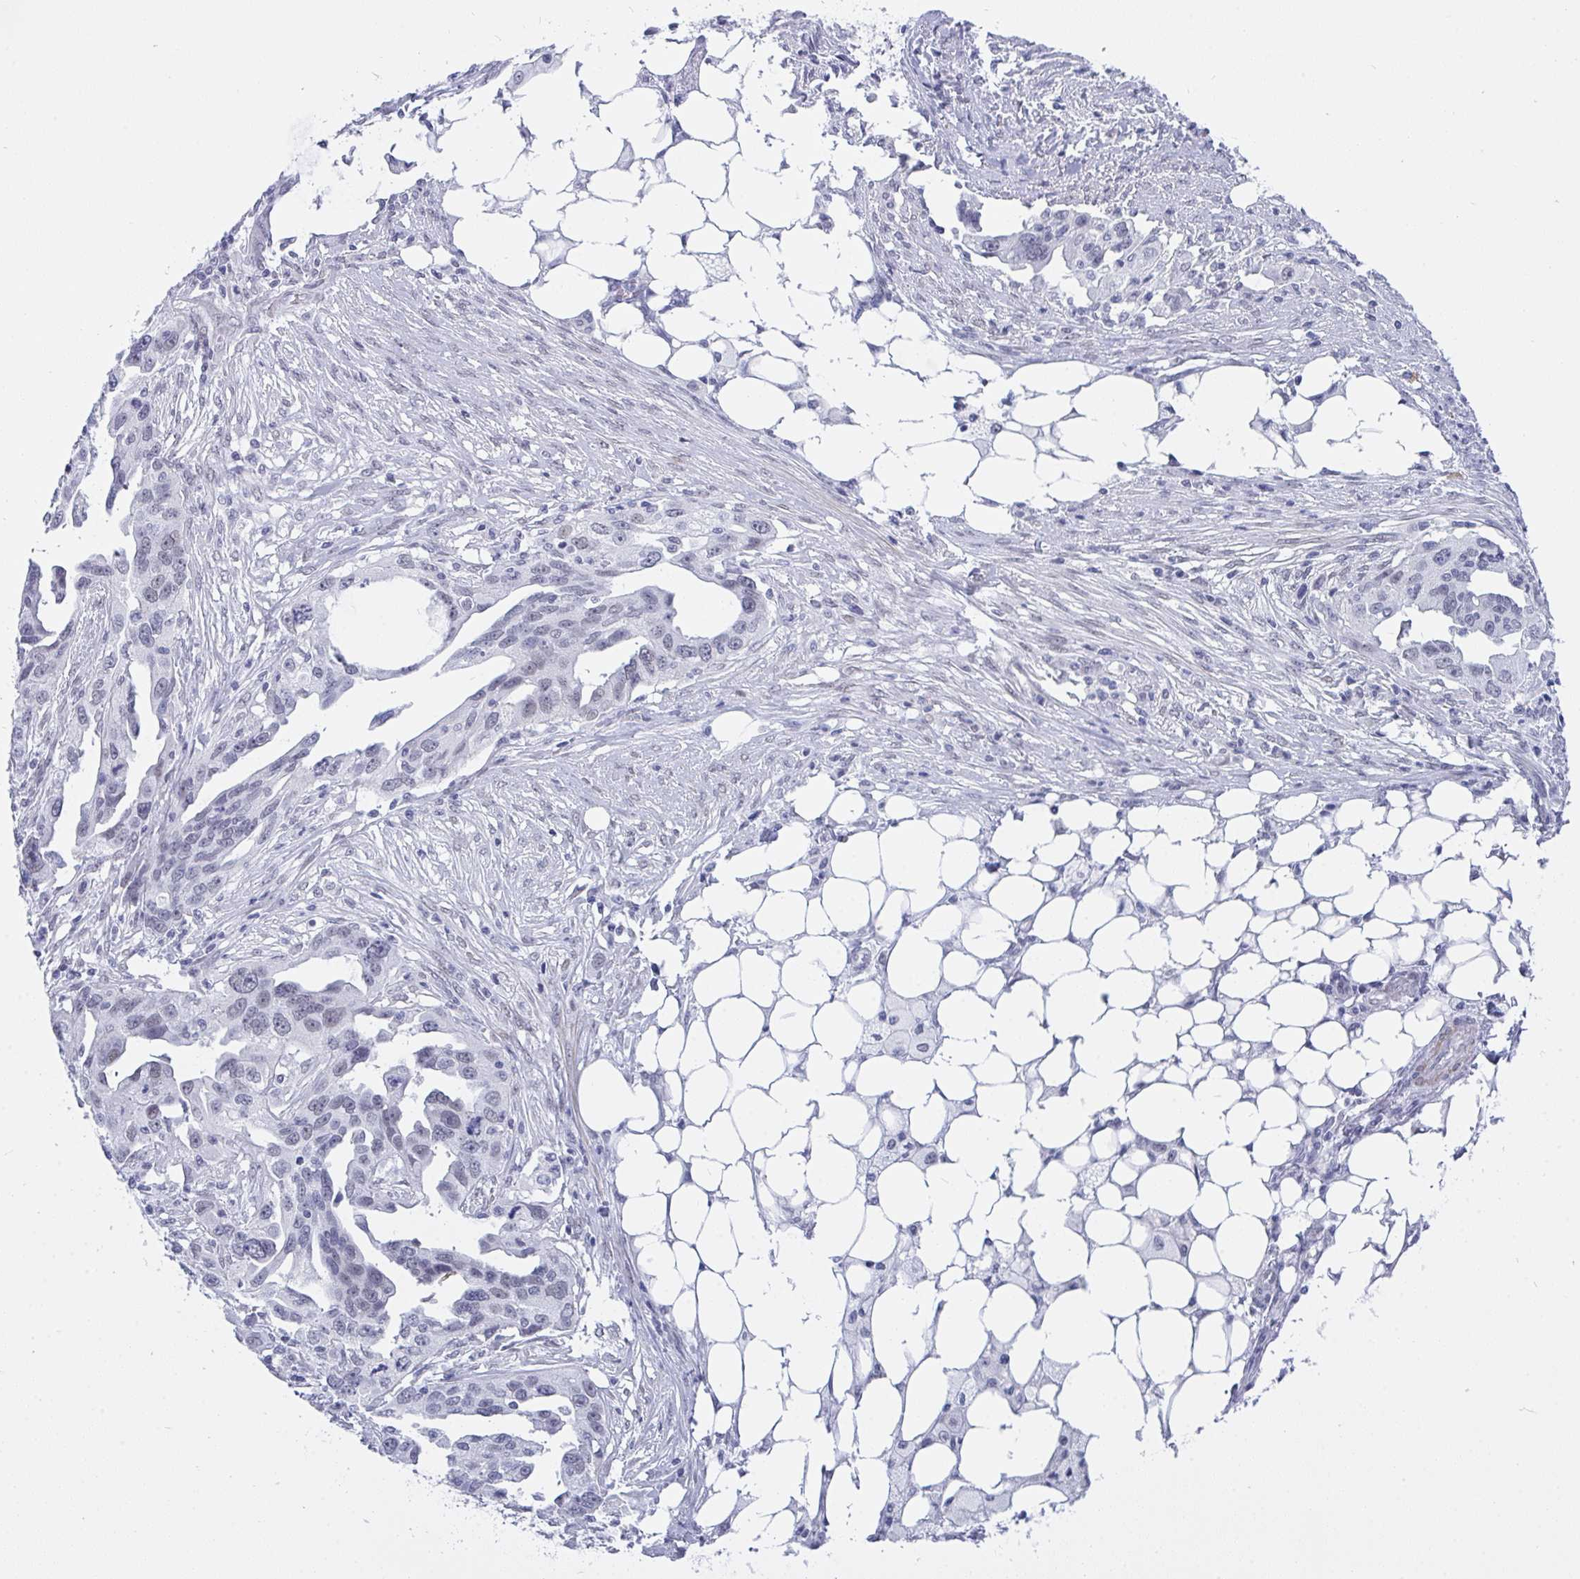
{"staining": {"intensity": "negative", "quantity": "none", "location": "none"}, "tissue": "ovarian cancer", "cell_type": "Tumor cells", "image_type": "cancer", "snomed": [{"axis": "morphology", "description": "Carcinoma, endometroid"}, {"axis": "morphology", "description": "Cystadenocarcinoma, serous, NOS"}, {"axis": "topography", "description": "Ovary"}], "caption": "The photomicrograph shows no significant staining in tumor cells of ovarian endometroid carcinoma.", "gene": "FBXL22", "patient": {"sex": "female", "age": 45}}